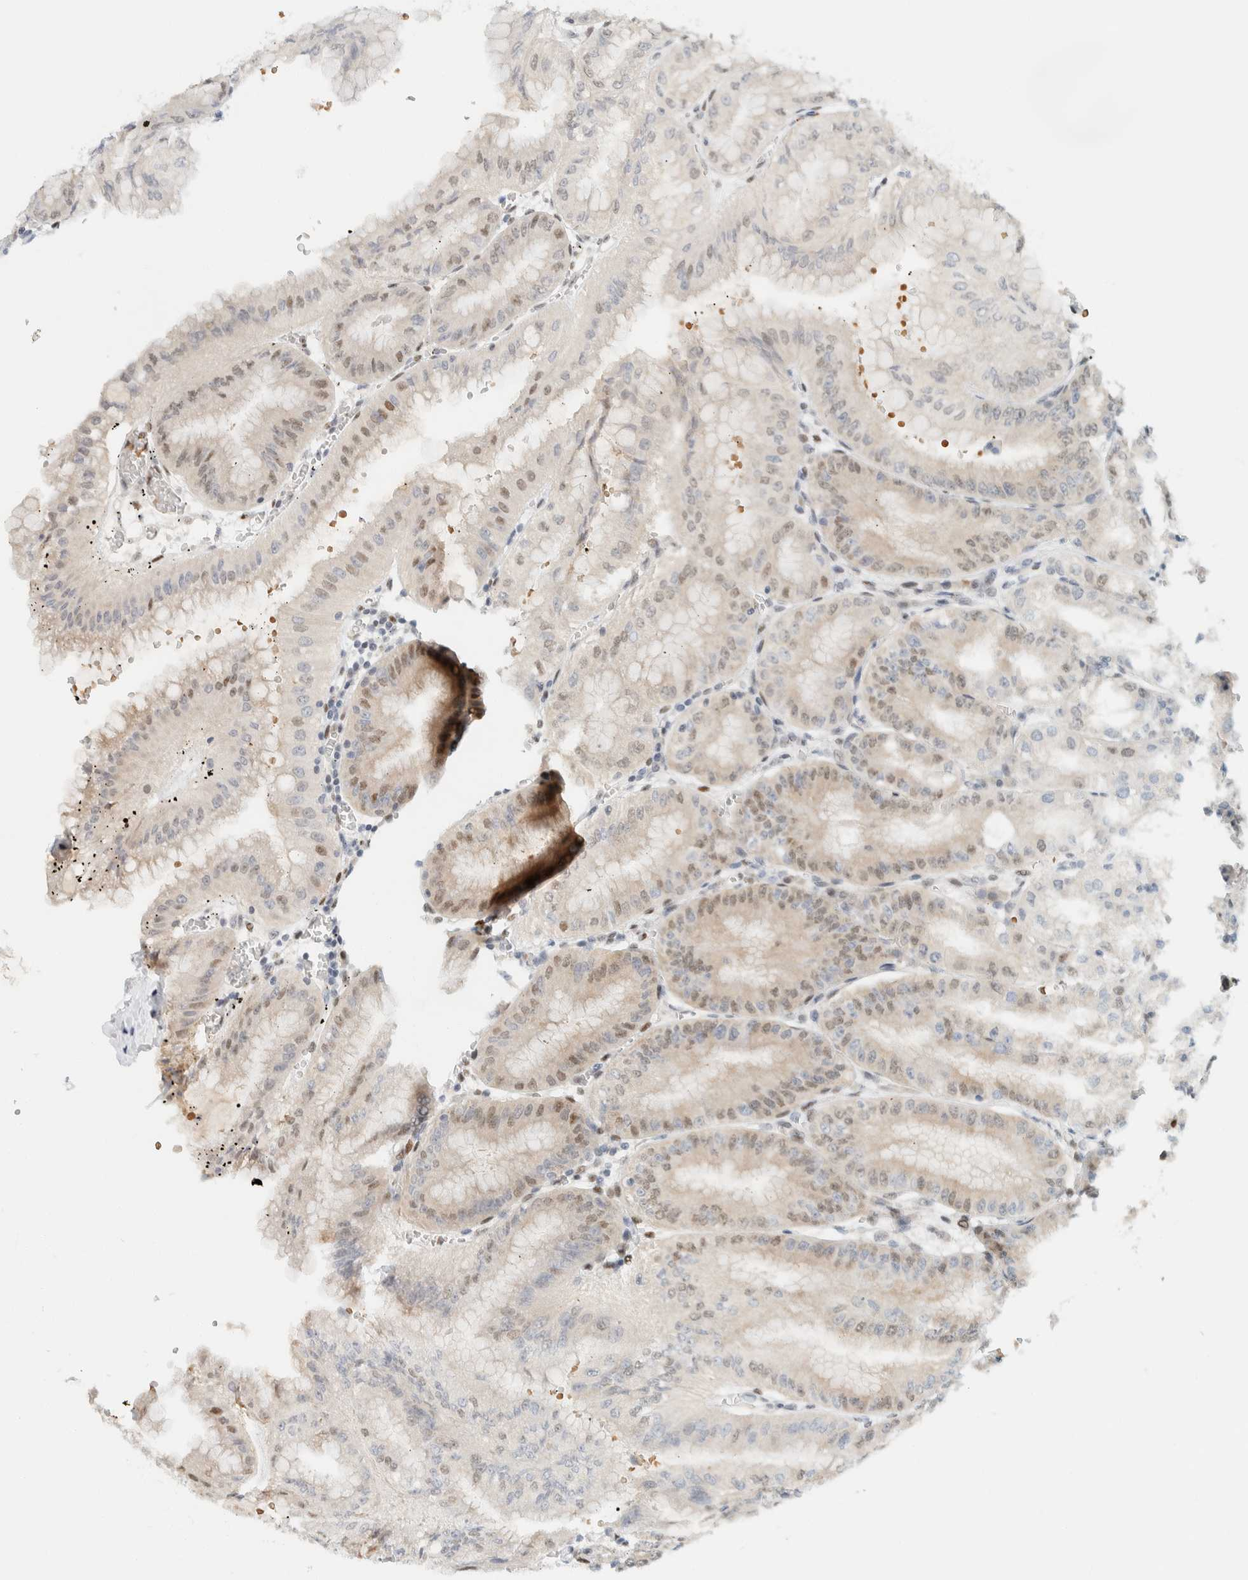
{"staining": {"intensity": "strong", "quantity": ">75%", "location": "nuclear"}, "tissue": "stomach", "cell_type": "Glandular cells", "image_type": "normal", "snomed": [{"axis": "morphology", "description": "Normal tissue, NOS"}, {"axis": "topography", "description": "Stomach, lower"}], "caption": "Protein expression analysis of unremarkable human stomach reveals strong nuclear staining in approximately >75% of glandular cells. (Stains: DAB (3,3'-diaminobenzidine) in brown, nuclei in blue, Microscopy: brightfield microscopy at high magnification).", "gene": "ZNF683", "patient": {"sex": "male", "age": 71}}